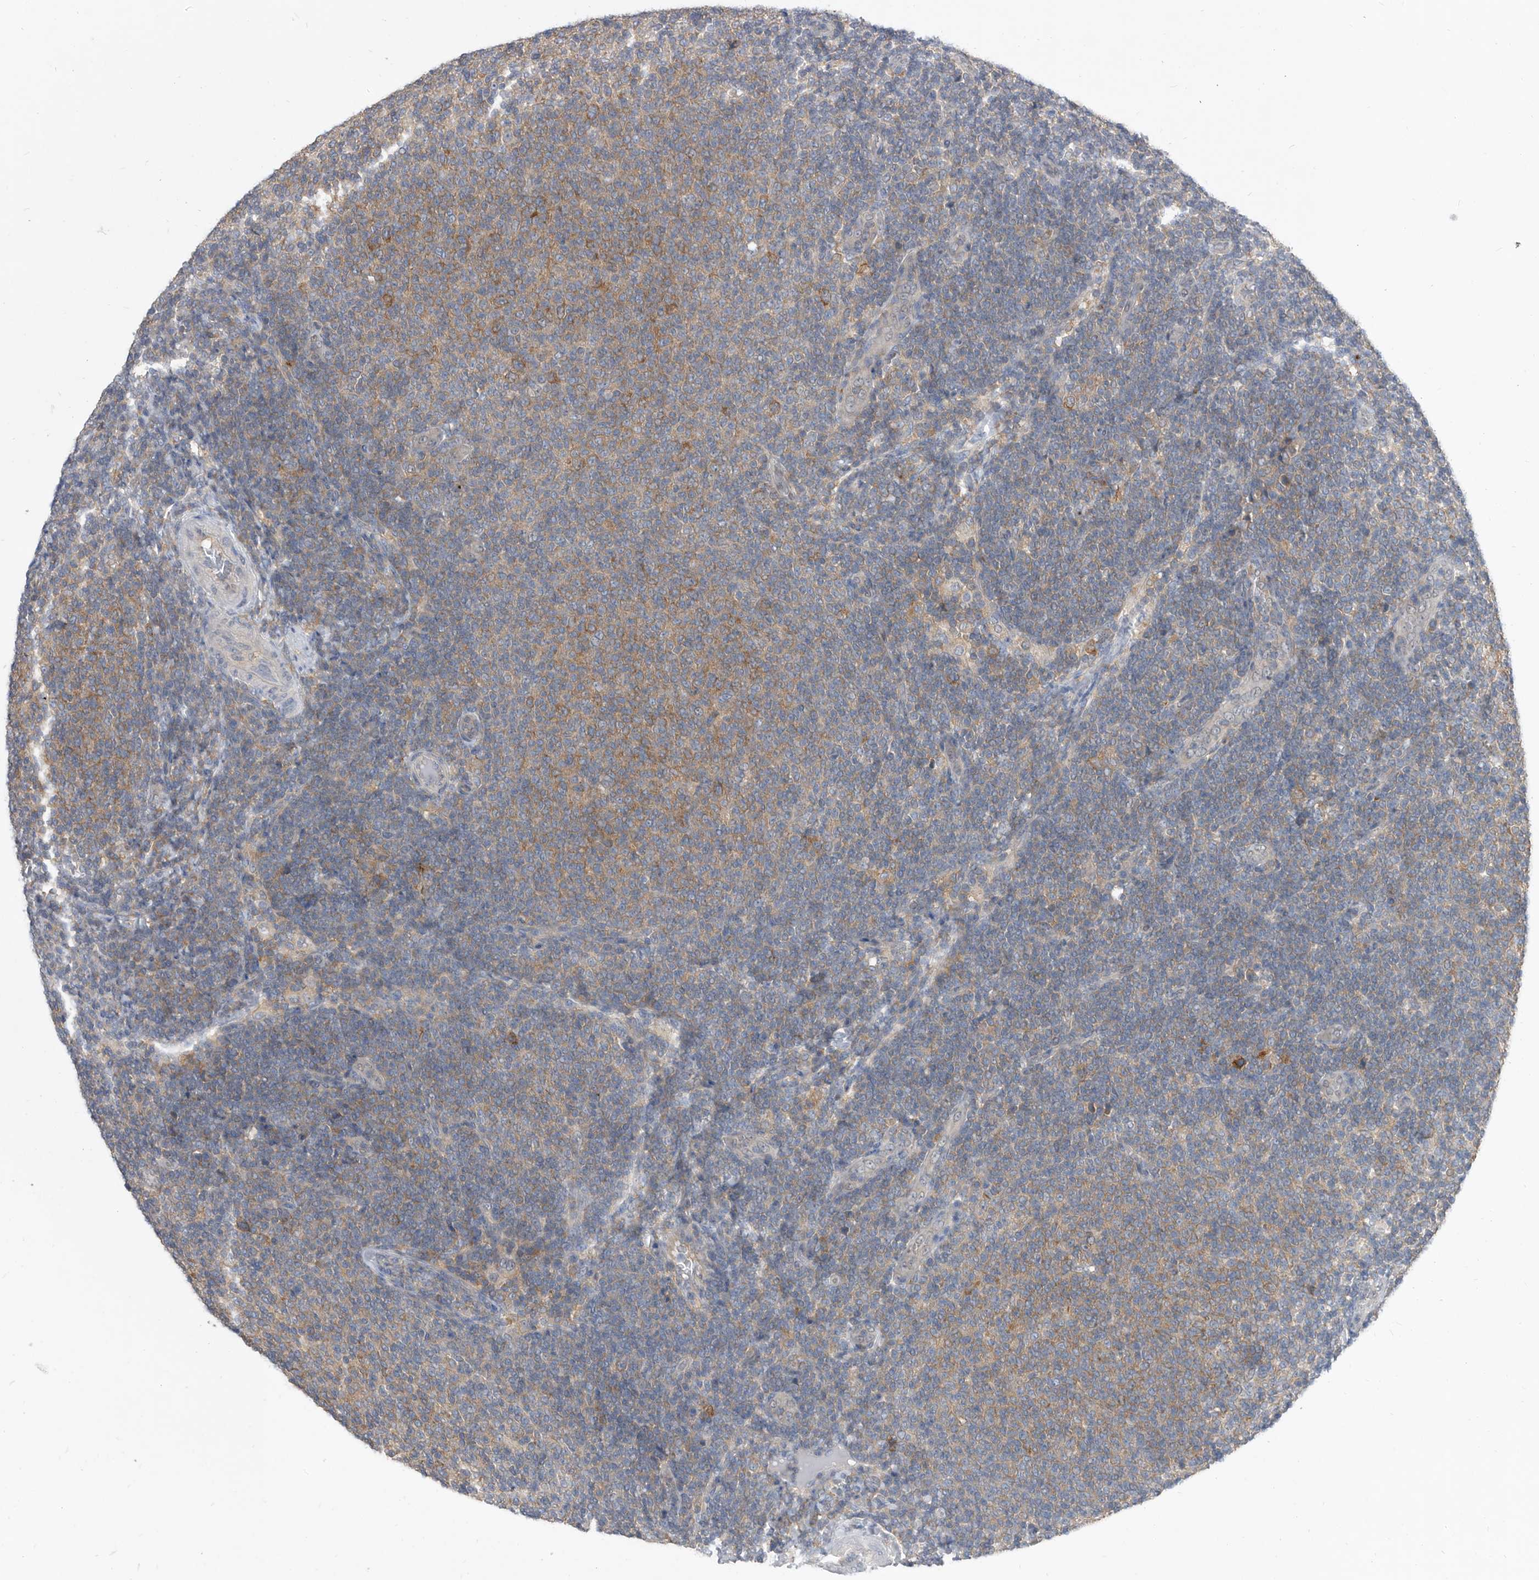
{"staining": {"intensity": "moderate", "quantity": "25%-75%", "location": "cytoplasmic/membranous"}, "tissue": "lymphoma", "cell_type": "Tumor cells", "image_type": "cancer", "snomed": [{"axis": "morphology", "description": "Malignant lymphoma, non-Hodgkin's type, Low grade"}, {"axis": "topography", "description": "Lymph node"}], "caption": "Human lymphoma stained with a protein marker demonstrates moderate staining in tumor cells.", "gene": "CCT4", "patient": {"sex": "male", "age": 66}}